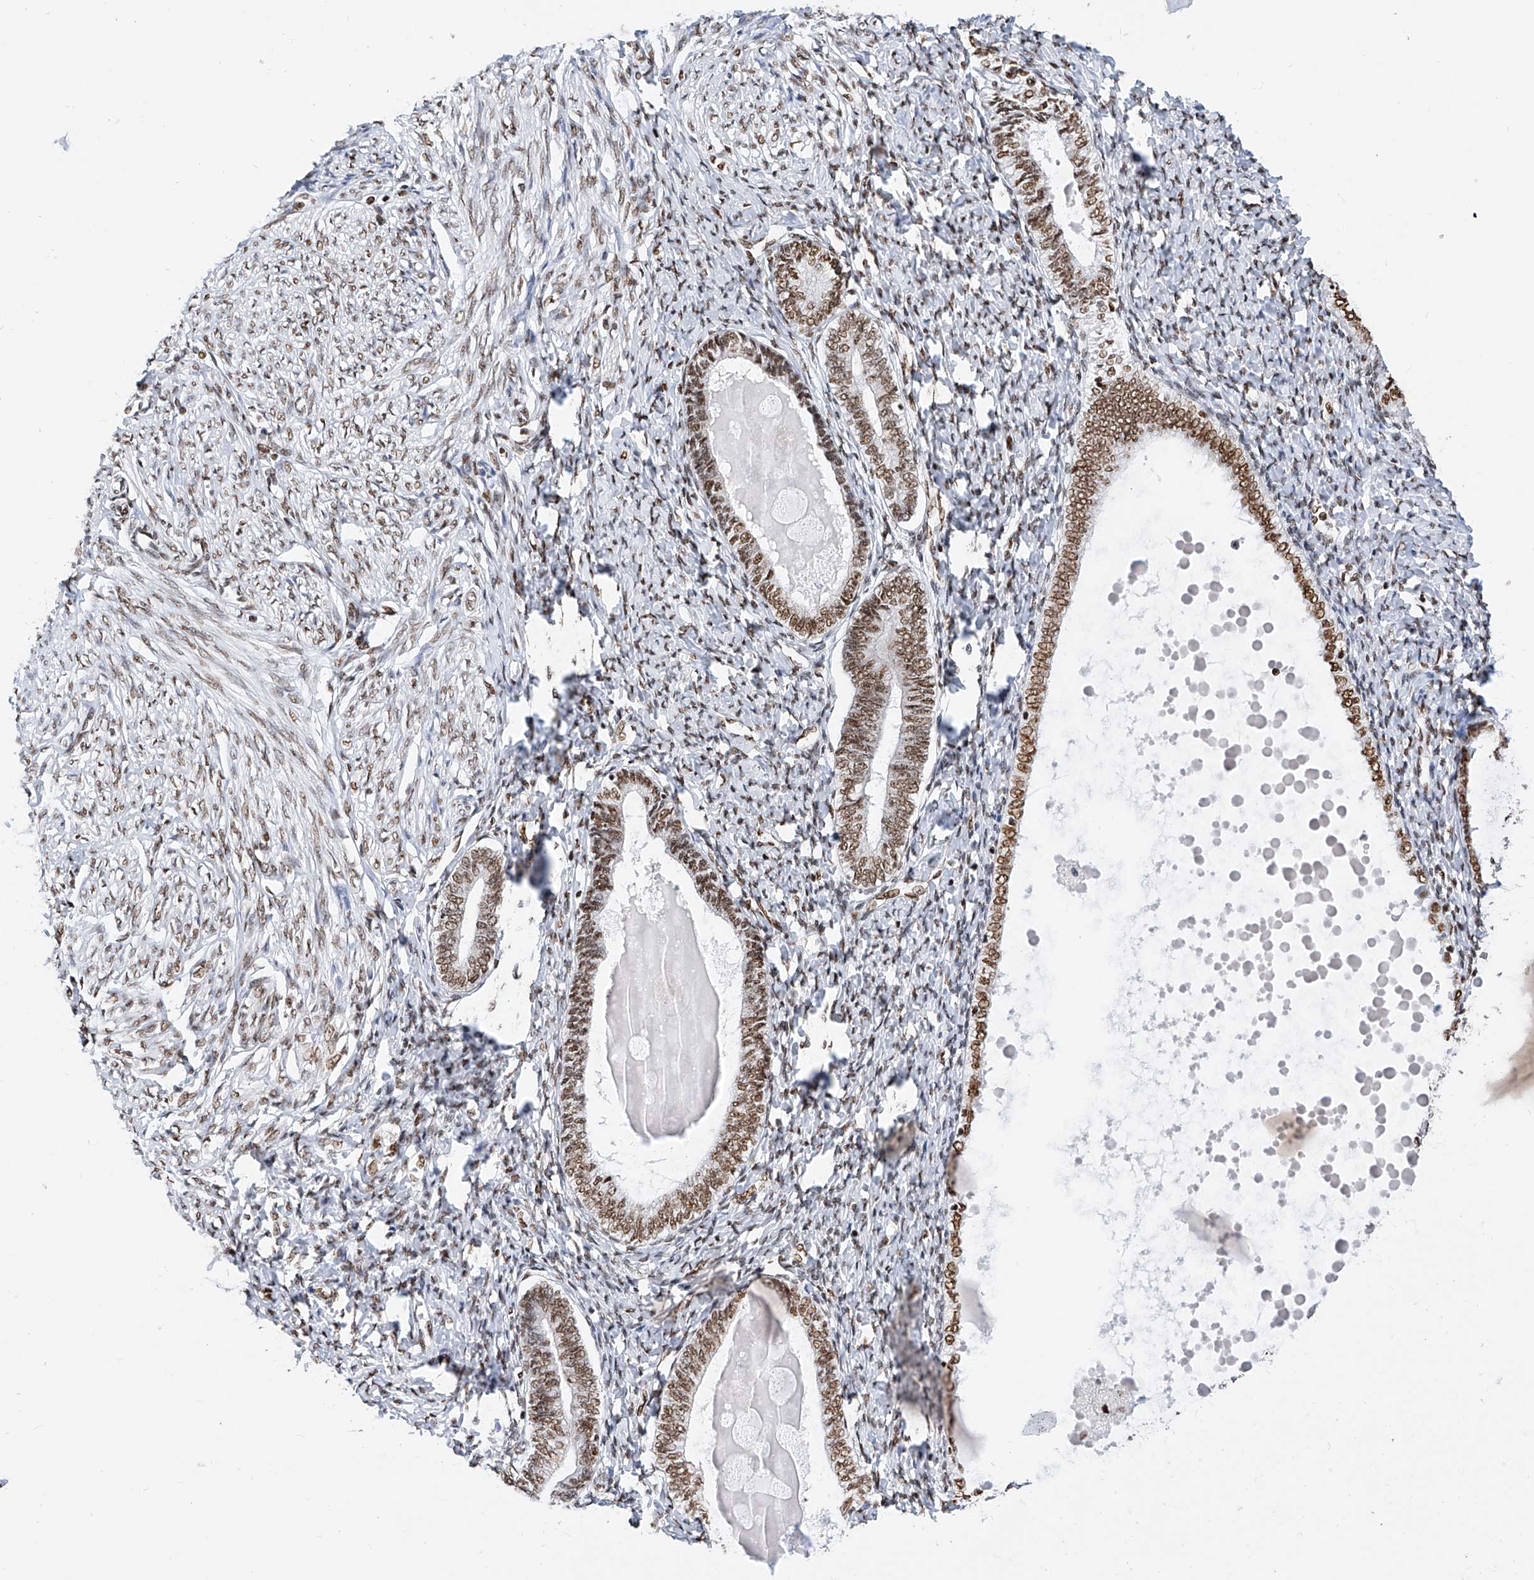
{"staining": {"intensity": "negative", "quantity": "none", "location": "none"}, "tissue": "endometrium", "cell_type": "Cells in endometrial stroma", "image_type": "normal", "snomed": [{"axis": "morphology", "description": "Normal tissue, NOS"}, {"axis": "topography", "description": "Endometrium"}], "caption": "Histopathology image shows no protein staining in cells in endometrial stroma of unremarkable endometrium. Nuclei are stained in blue.", "gene": "SRSF6", "patient": {"sex": "female", "age": 72}}